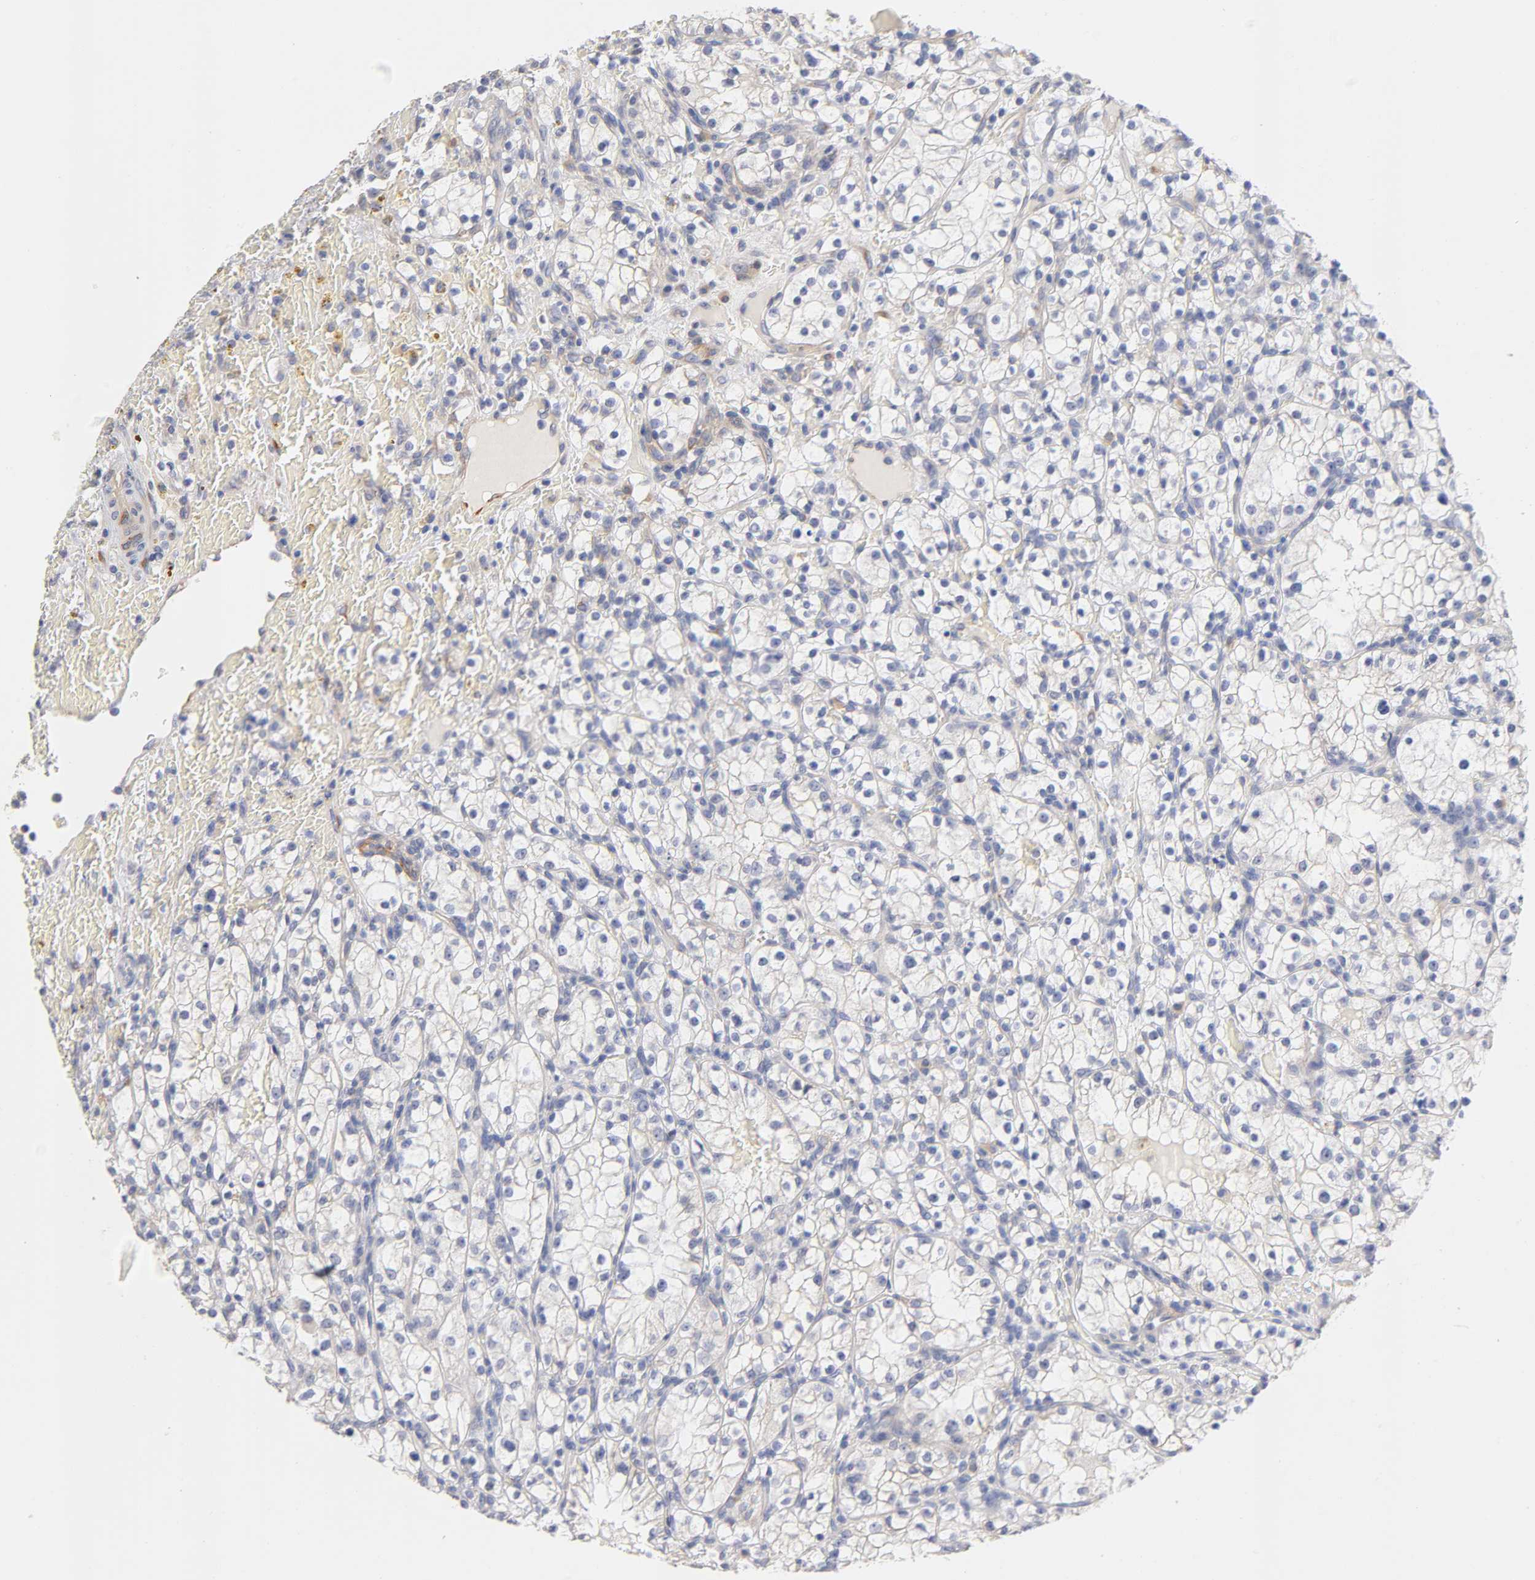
{"staining": {"intensity": "negative", "quantity": "none", "location": "none"}, "tissue": "renal cancer", "cell_type": "Tumor cells", "image_type": "cancer", "snomed": [{"axis": "morphology", "description": "Normal tissue, NOS"}, {"axis": "morphology", "description": "Adenocarcinoma, NOS"}, {"axis": "topography", "description": "Kidney"}], "caption": "Renal adenocarcinoma was stained to show a protein in brown. There is no significant expression in tumor cells.", "gene": "LAMB1", "patient": {"sex": "female", "age": 55}}